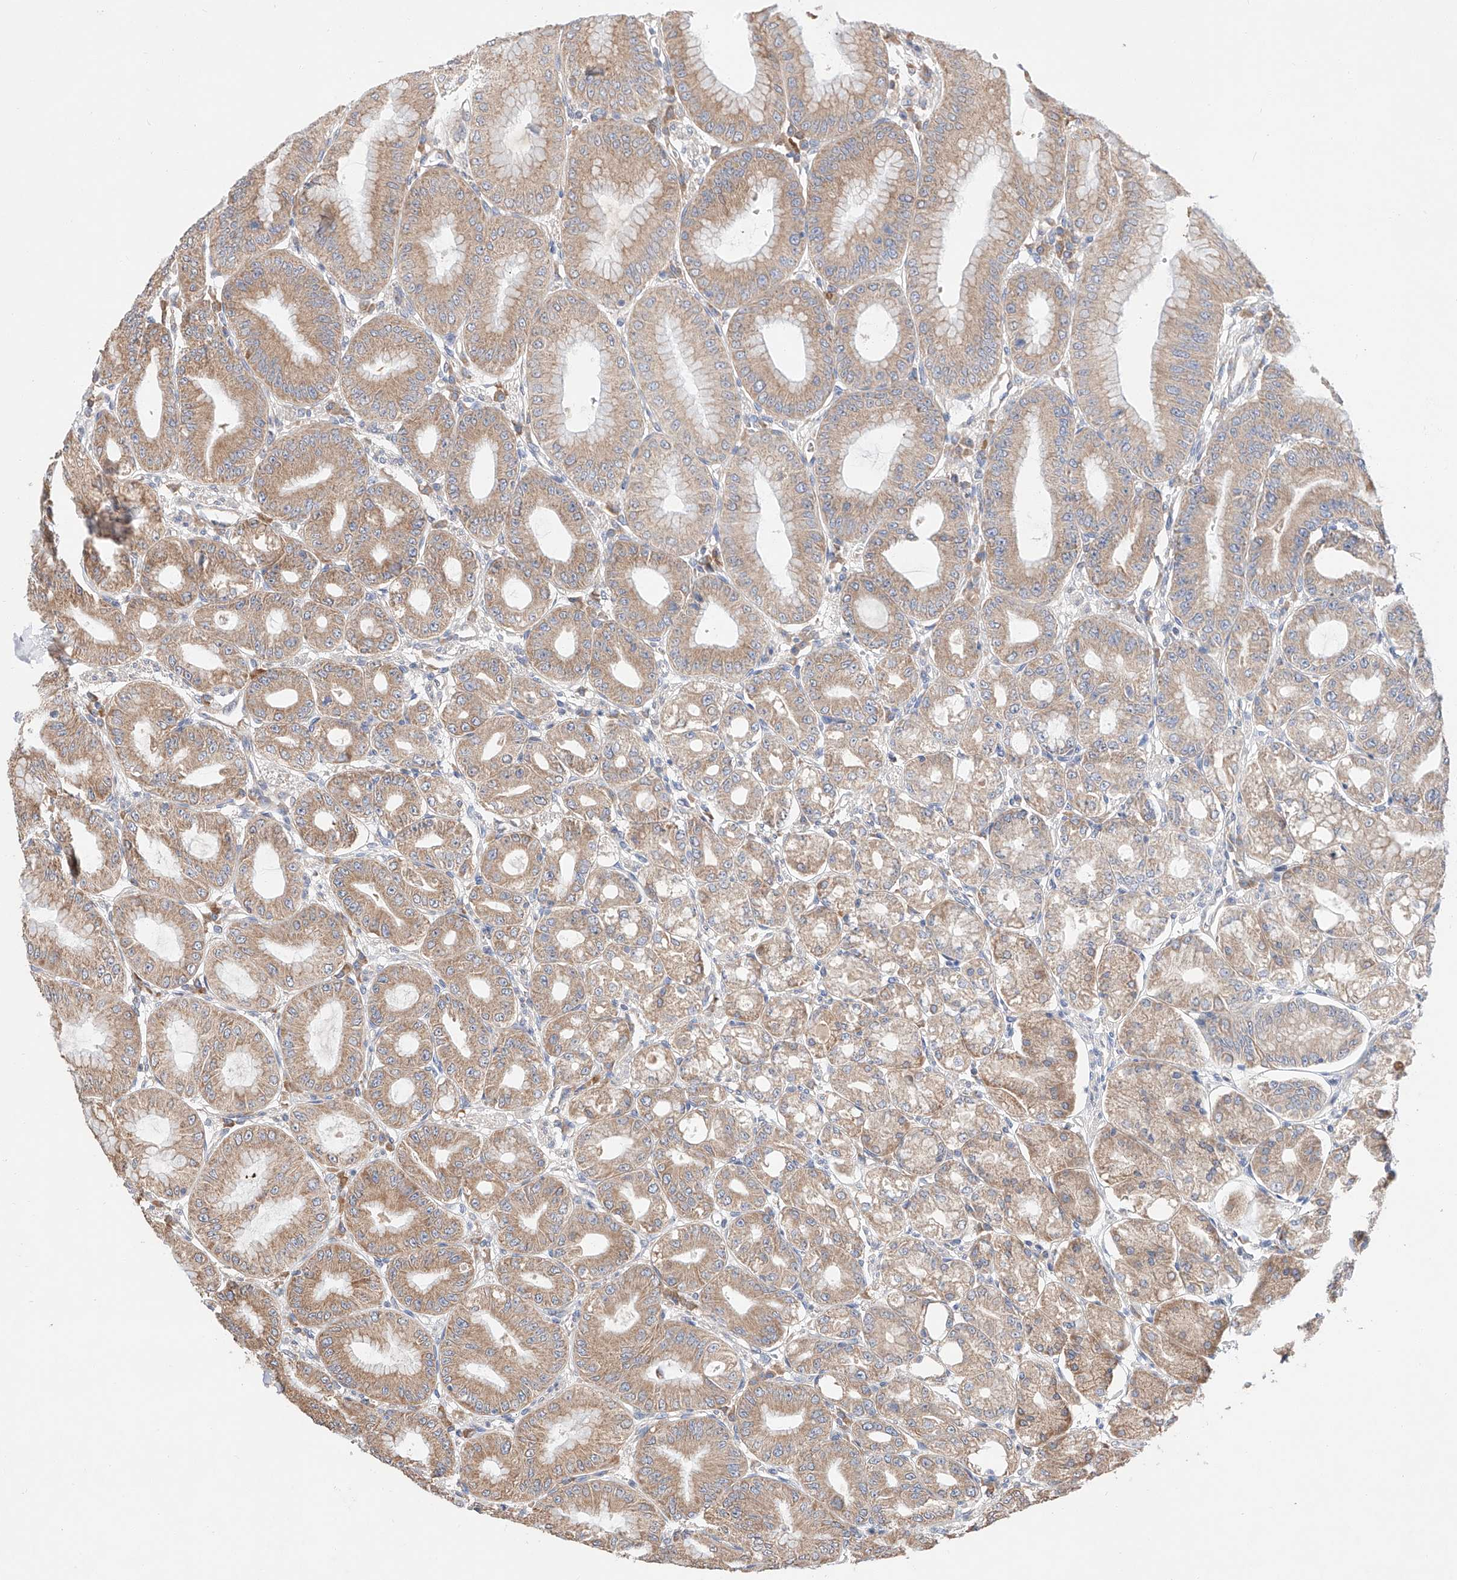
{"staining": {"intensity": "moderate", "quantity": ">75%", "location": "cytoplasmic/membranous"}, "tissue": "stomach", "cell_type": "Glandular cells", "image_type": "normal", "snomed": [{"axis": "morphology", "description": "Normal tissue, NOS"}, {"axis": "topography", "description": "Stomach, lower"}], "caption": "Protein expression analysis of benign stomach displays moderate cytoplasmic/membranous positivity in approximately >75% of glandular cells. (DAB (3,3'-diaminobenzidine) = brown stain, brightfield microscopy at high magnification).", "gene": "C6orf118", "patient": {"sex": "male", "age": 71}}